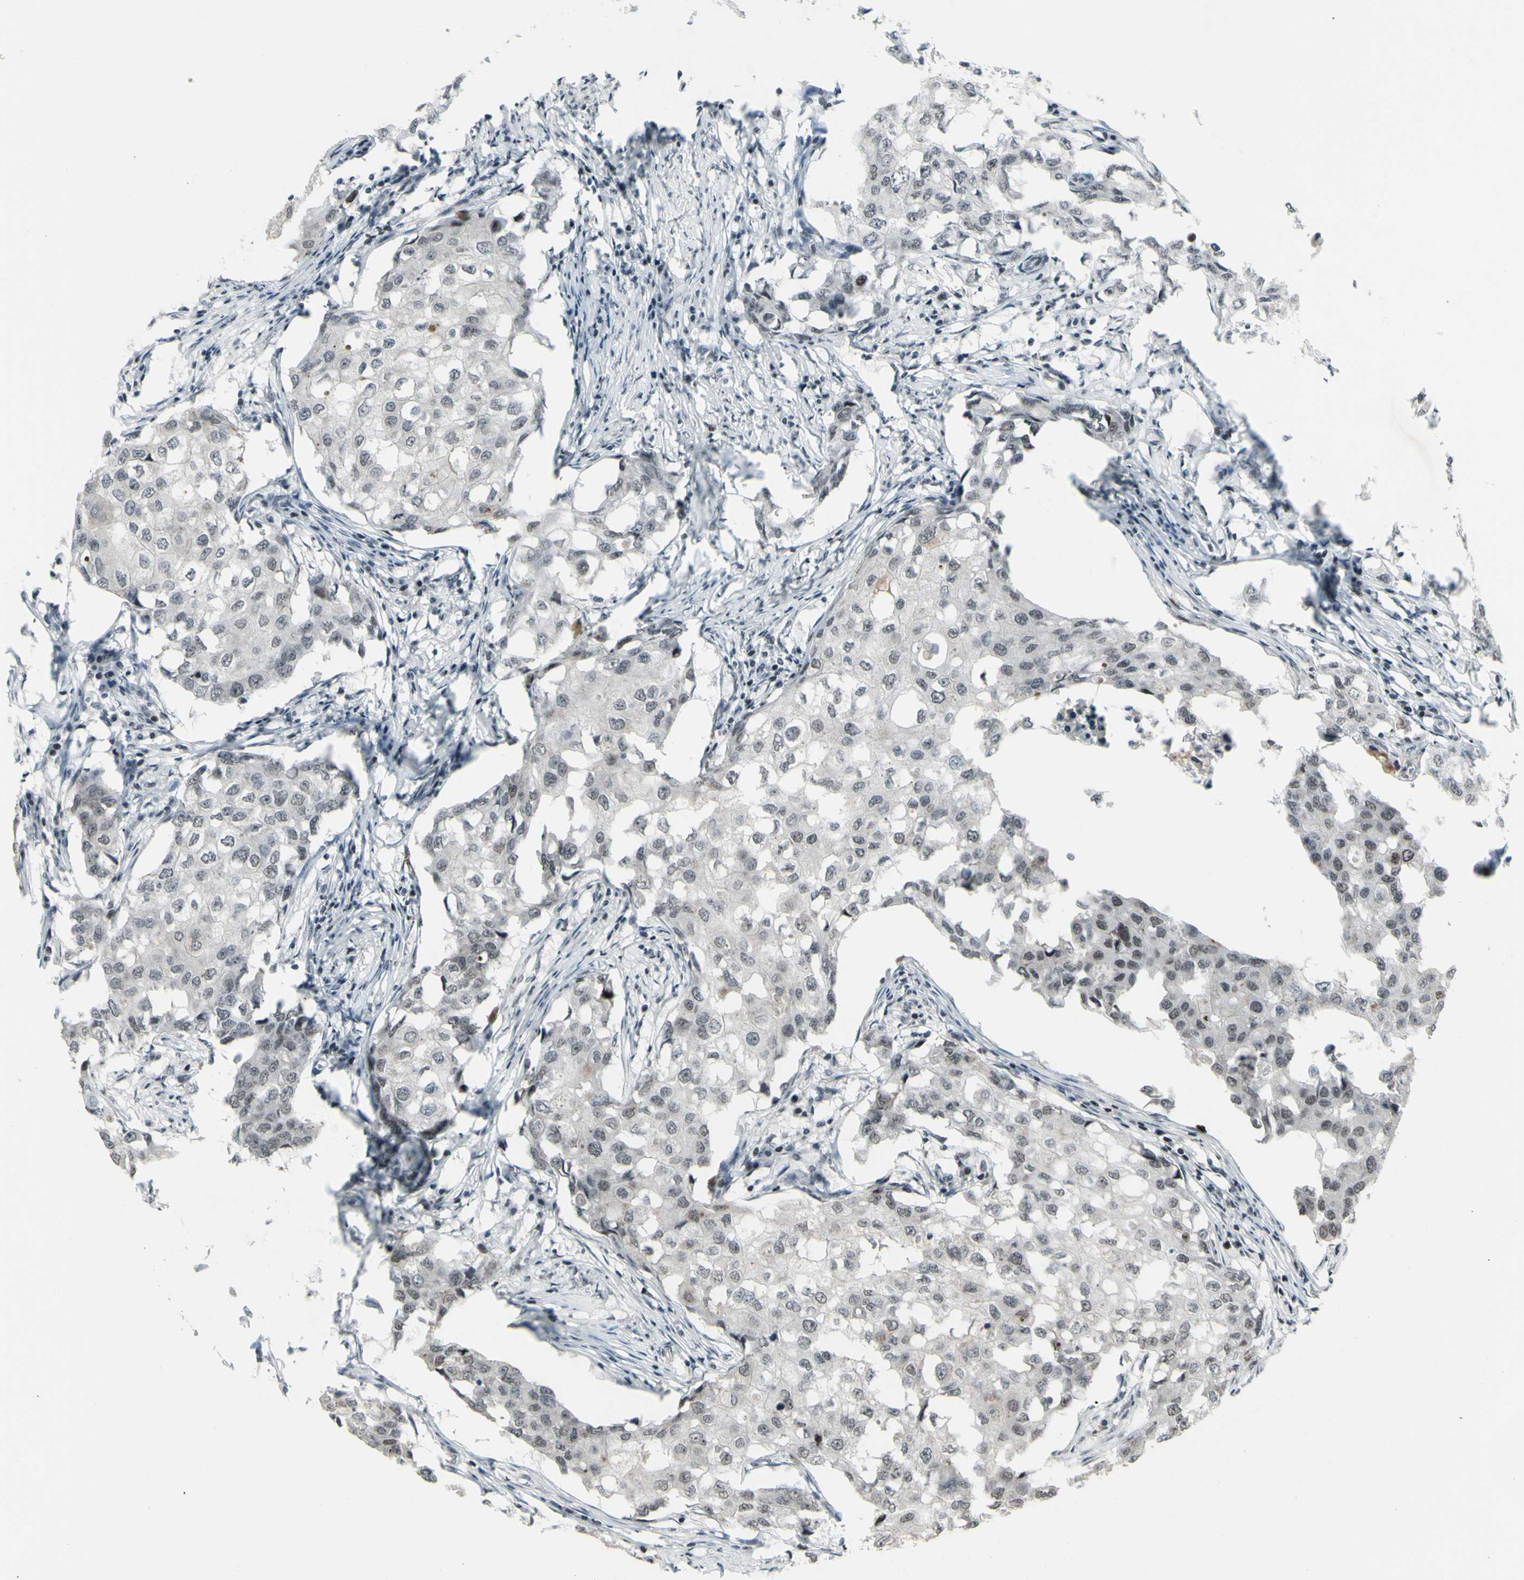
{"staining": {"intensity": "negative", "quantity": "none", "location": "none"}, "tissue": "breast cancer", "cell_type": "Tumor cells", "image_type": "cancer", "snomed": [{"axis": "morphology", "description": "Duct carcinoma"}, {"axis": "topography", "description": "Breast"}], "caption": "A high-resolution histopathology image shows immunohistochemistry (IHC) staining of breast infiltrating ductal carcinoma, which demonstrates no significant expression in tumor cells.", "gene": "SUPT6H", "patient": {"sex": "female", "age": 27}}